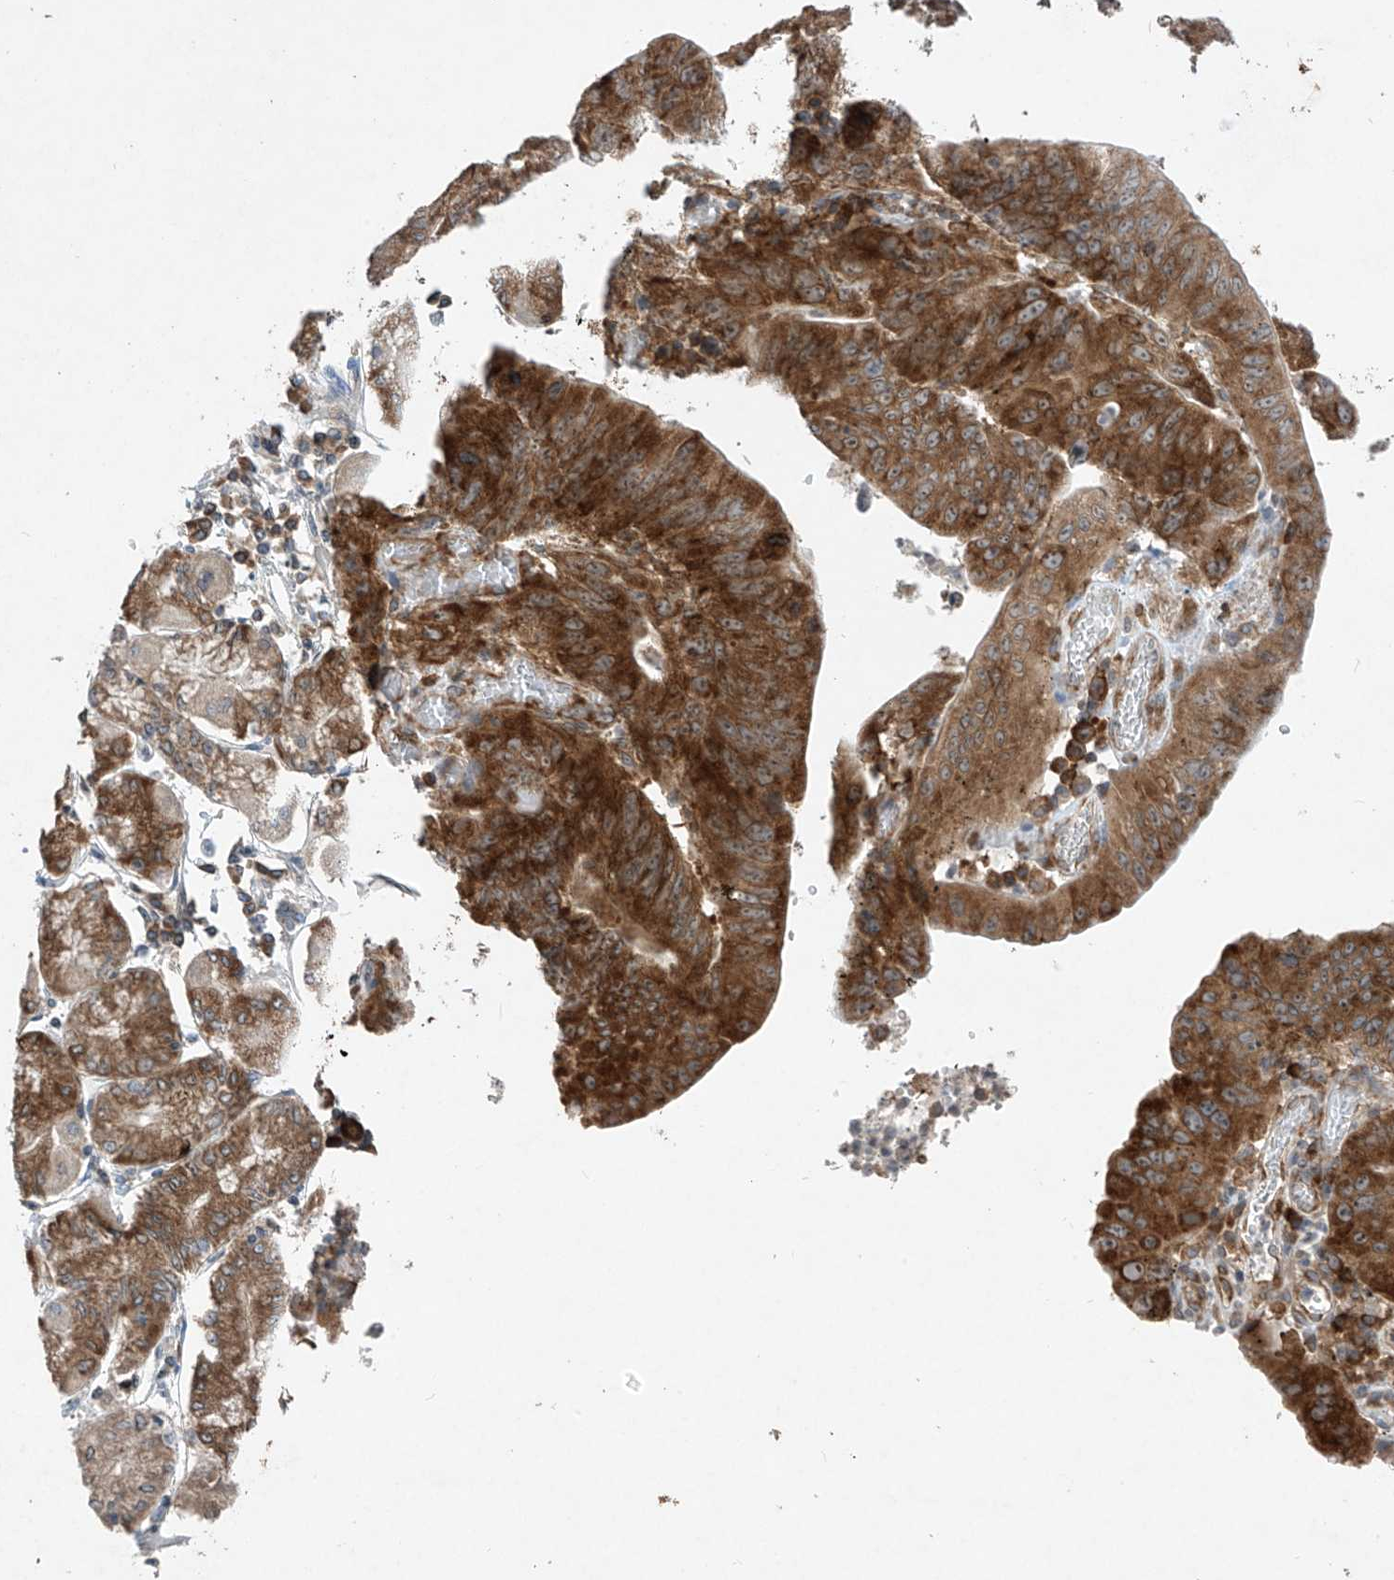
{"staining": {"intensity": "strong", "quantity": ">75%", "location": "cytoplasmic/membranous"}, "tissue": "stomach cancer", "cell_type": "Tumor cells", "image_type": "cancer", "snomed": [{"axis": "morphology", "description": "Adenocarcinoma, NOS"}, {"axis": "topography", "description": "Stomach"}], "caption": "Approximately >75% of tumor cells in human stomach cancer (adenocarcinoma) exhibit strong cytoplasmic/membranous protein expression as visualized by brown immunohistochemical staining.", "gene": "RPL34", "patient": {"sex": "female", "age": 59}}